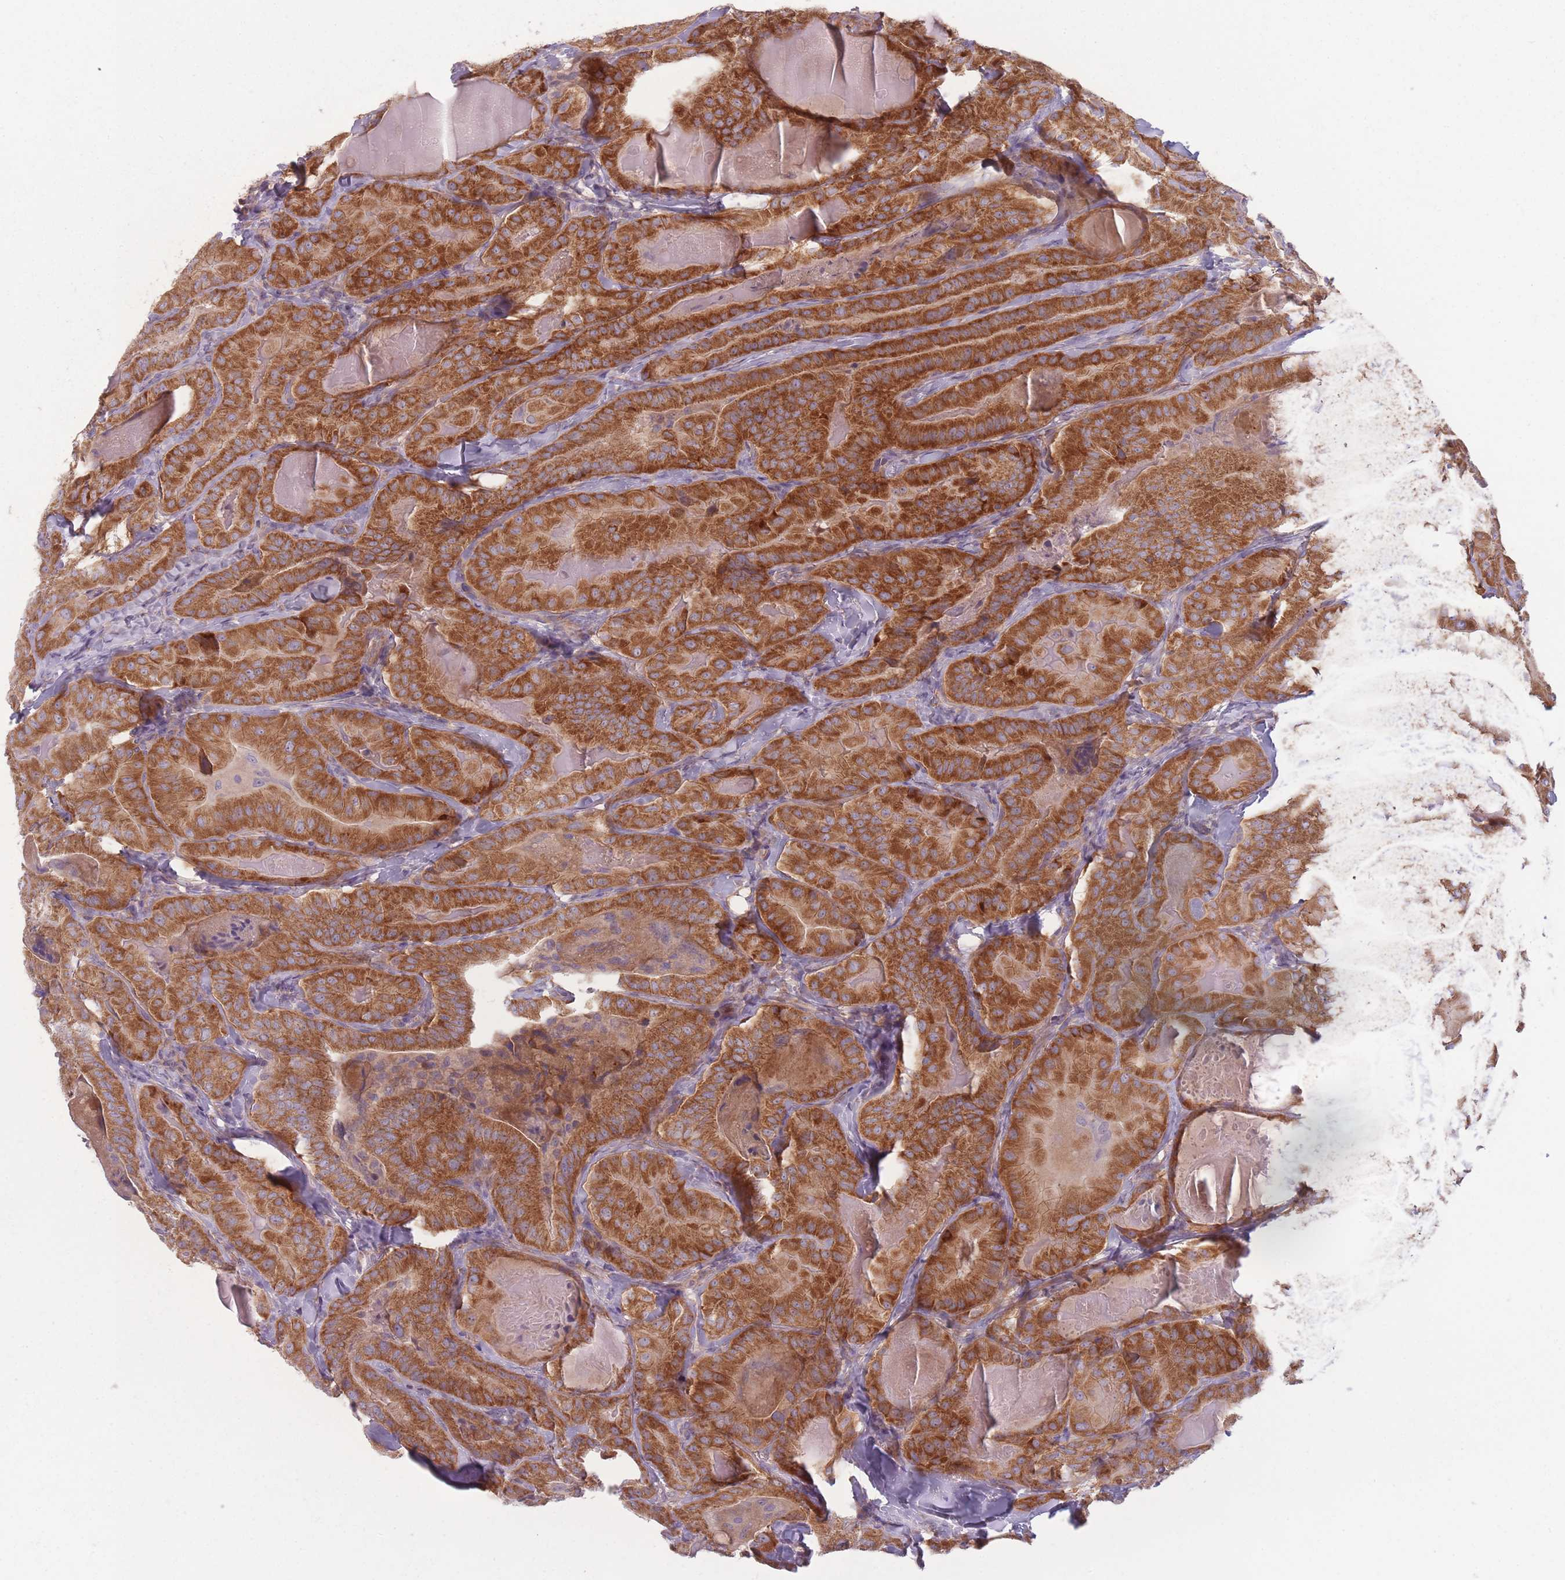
{"staining": {"intensity": "strong", "quantity": ">75%", "location": "cytoplasmic/membranous"}, "tissue": "thyroid cancer", "cell_type": "Tumor cells", "image_type": "cancer", "snomed": [{"axis": "morphology", "description": "Papillary adenocarcinoma, NOS"}, {"axis": "topography", "description": "Thyroid gland"}], "caption": "Protein analysis of thyroid papillary adenocarcinoma tissue shows strong cytoplasmic/membranous staining in approximately >75% of tumor cells.", "gene": "NT5DC2", "patient": {"sex": "female", "age": 68}}